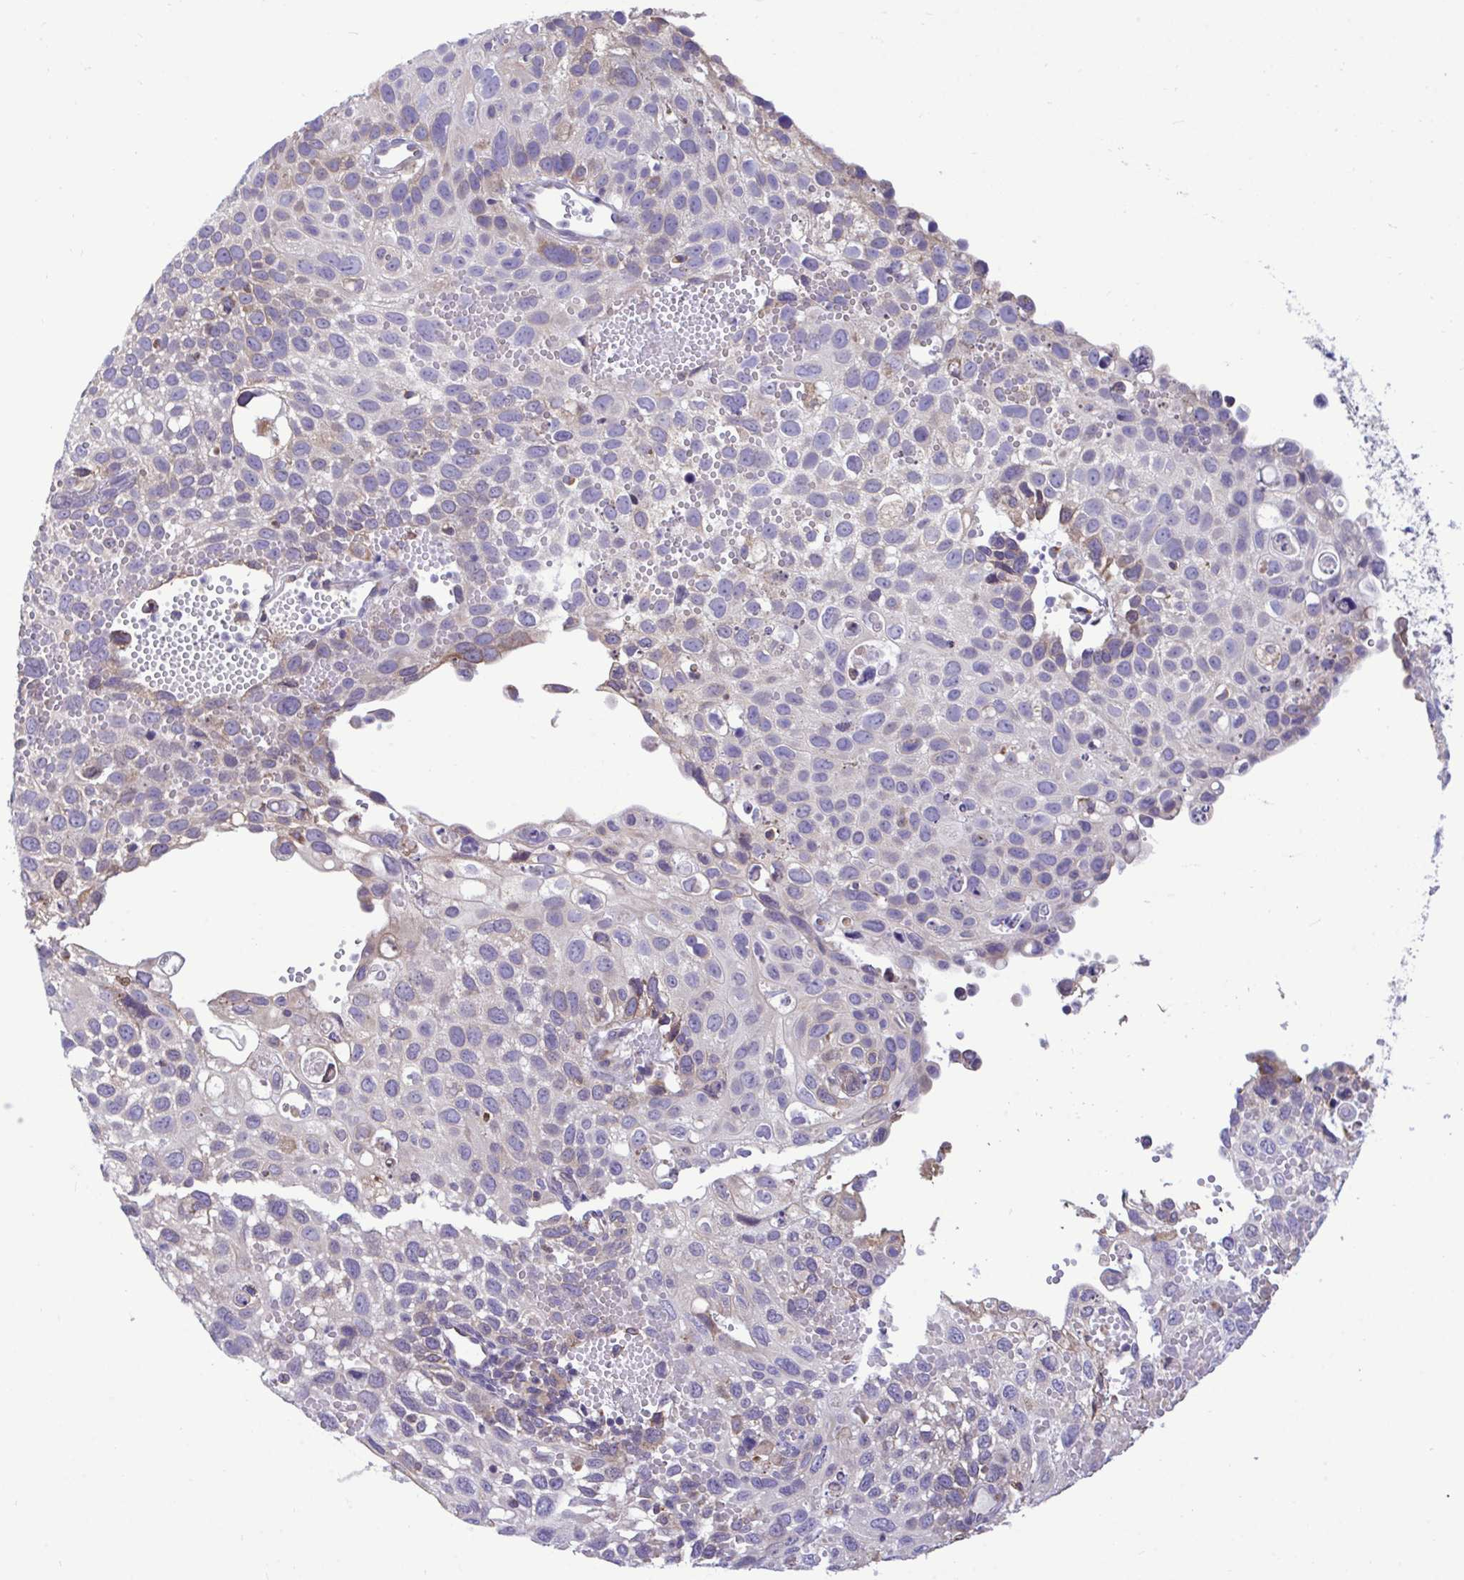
{"staining": {"intensity": "weak", "quantity": "<25%", "location": "cytoplasmic/membranous"}, "tissue": "cervical cancer", "cell_type": "Tumor cells", "image_type": "cancer", "snomed": [{"axis": "morphology", "description": "Squamous cell carcinoma, NOS"}, {"axis": "topography", "description": "Cervix"}], "caption": "Photomicrograph shows no protein positivity in tumor cells of cervical cancer (squamous cell carcinoma) tissue.", "gene": "PIGK", "patient": {"sex": "female", "age": 70}}